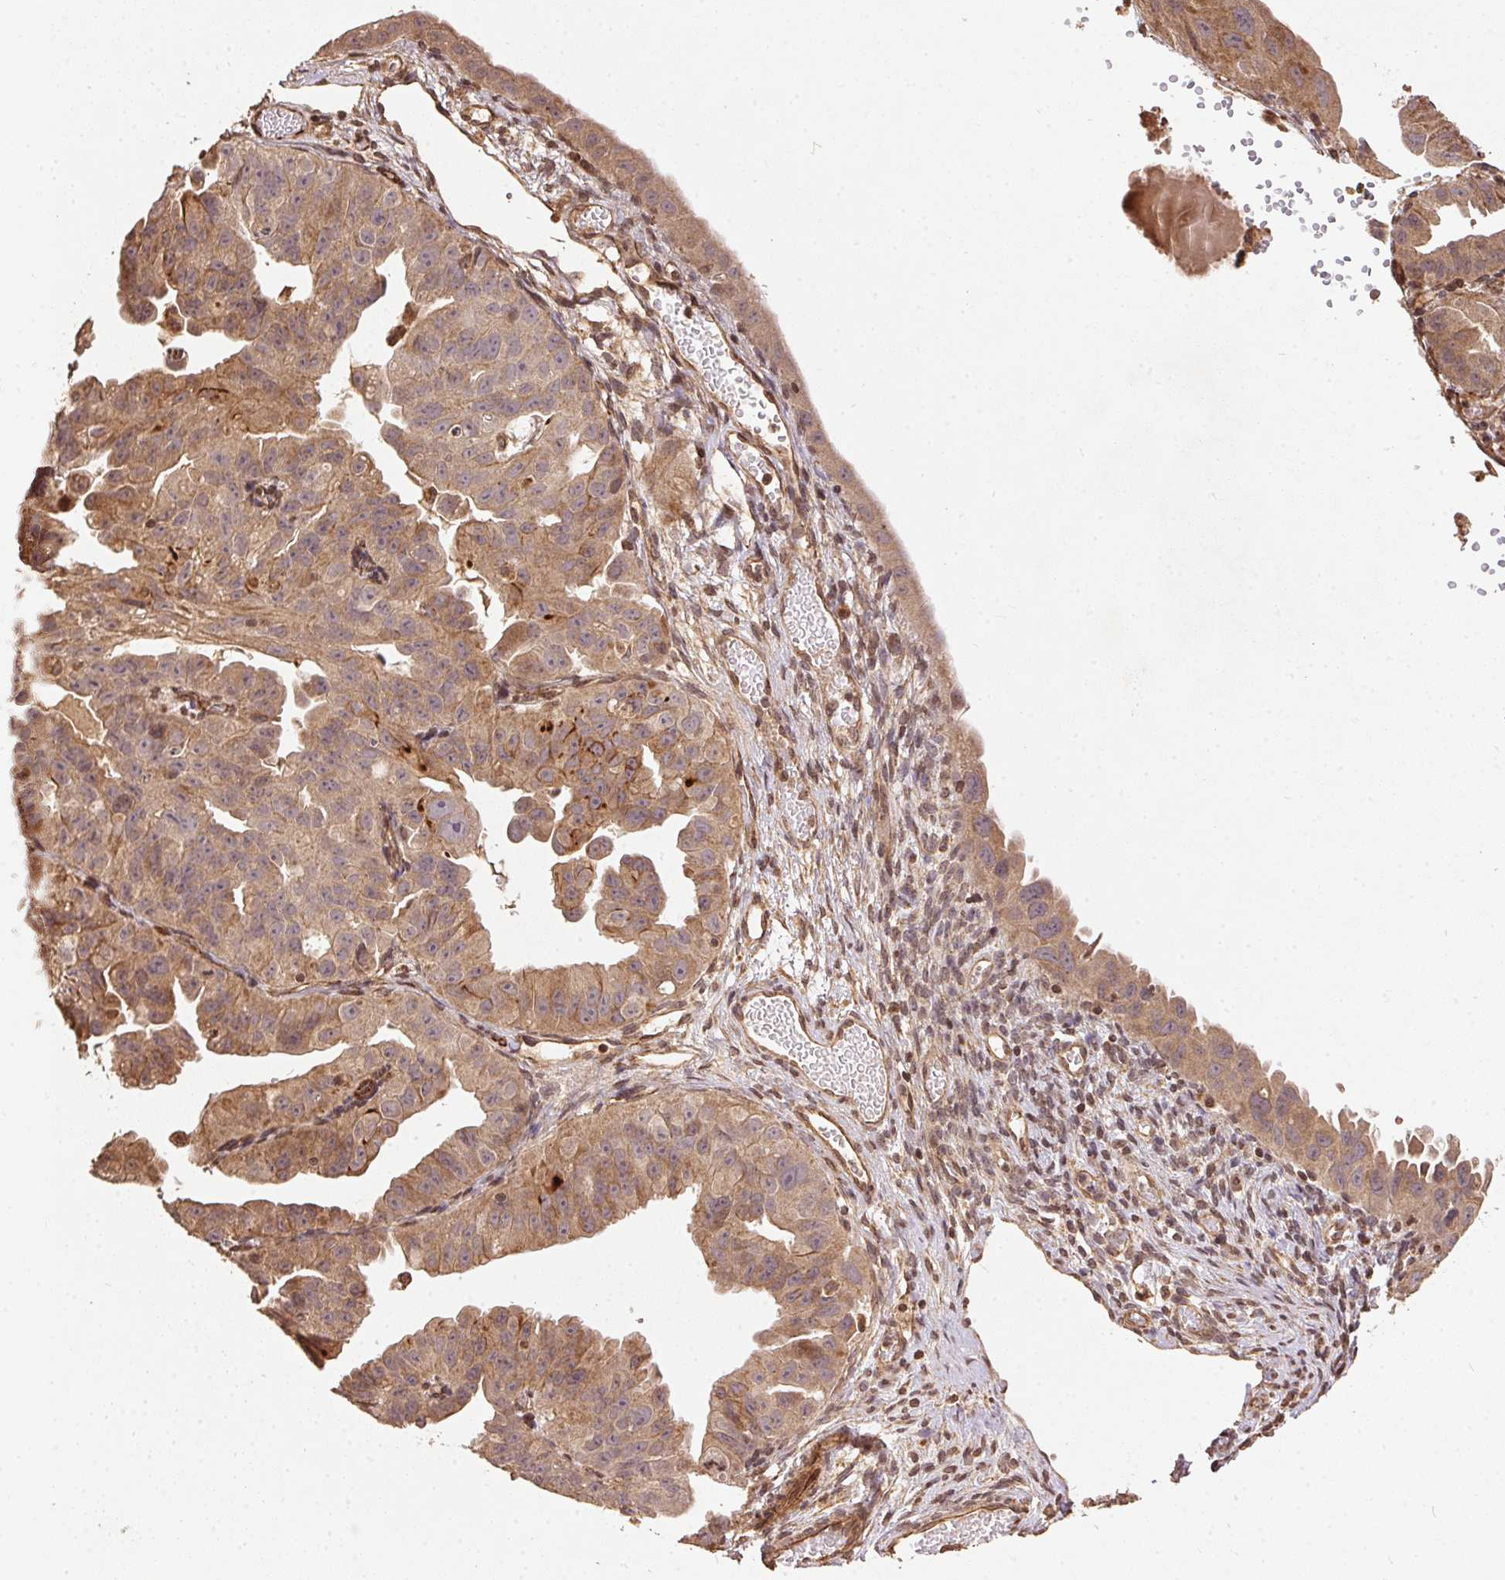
{"staining": {"intensity": "moderate", "quantity": ">75%", "location": "cytoplasmic/membranous"}, "tissue": "ovarian cancer", "cell_type": "Tumor cells", "image_type": "cancer", "snomed": [{"axis": "morphology", "description": "Carcinoma, endometroid"}, {"axis": "topography", "description": "Ovary"}], "caption": "Immunohistochemistry (IHC) of human ovarian cancer (endometroid carcinoma) reveals medium levels of moderate cytoplasmic/membranous staining in about >75% of tumor cells.", "gene": "SPRED2", "patient": {"sex": "female", "age": 85}}